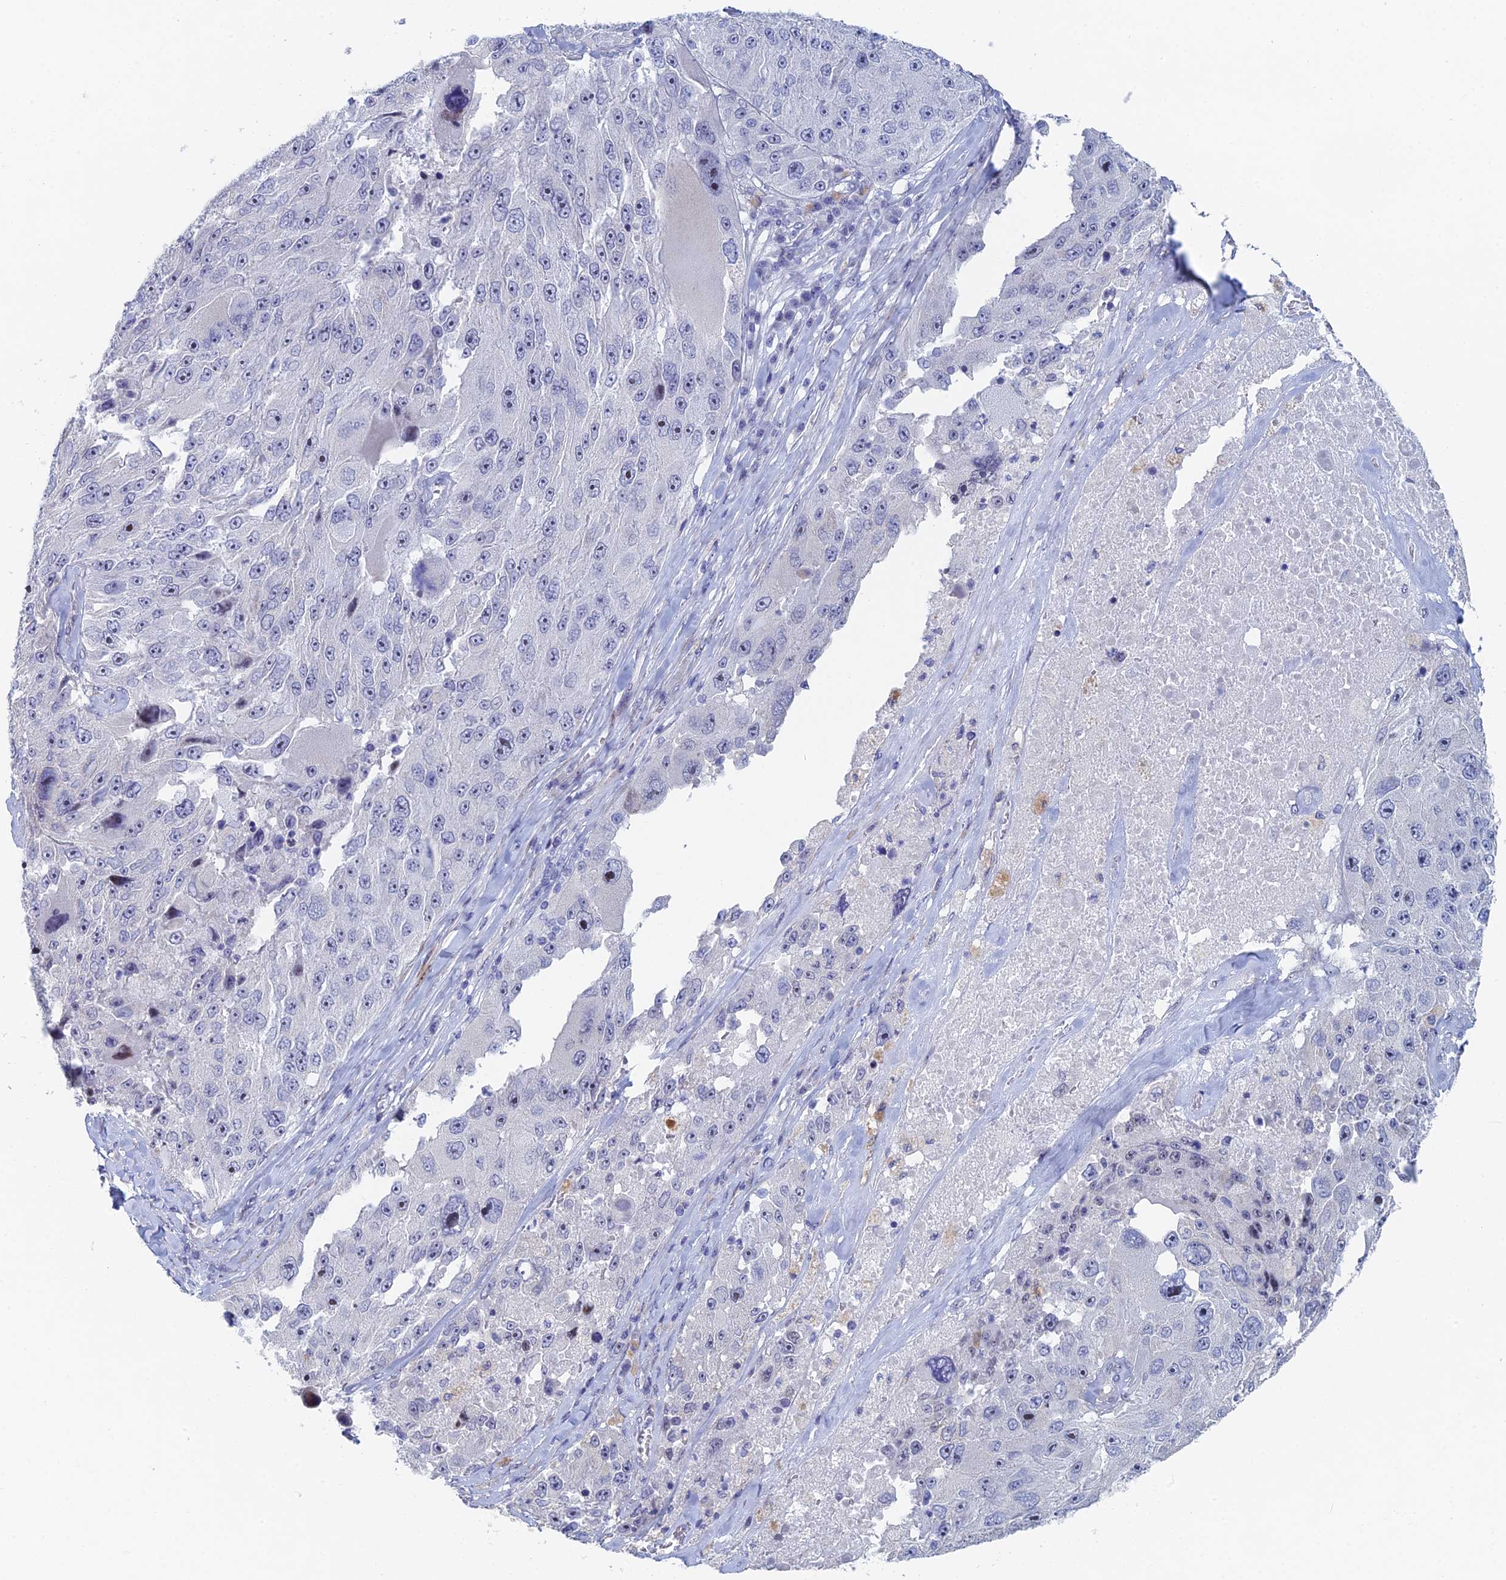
{"staining": {"intensity": "negative", "quantity": "none", "location": "none"}, "tissue": "melanoma", "cell_type": "Tumor cells", "image_type": "cancer", "snomed": [{"axis": "morphology", "description": "Malignant melanoma, Metastatic site"}, {"axis": "topography", "description": "Lymph node"}], "caption": "This is an immunohistochemistry (IHC) image of human malignant melanoma (metastatic site). There is no staining in tumor cells.", "gene": "DRGX", "patient": {"sex": "male", "age": 62}}